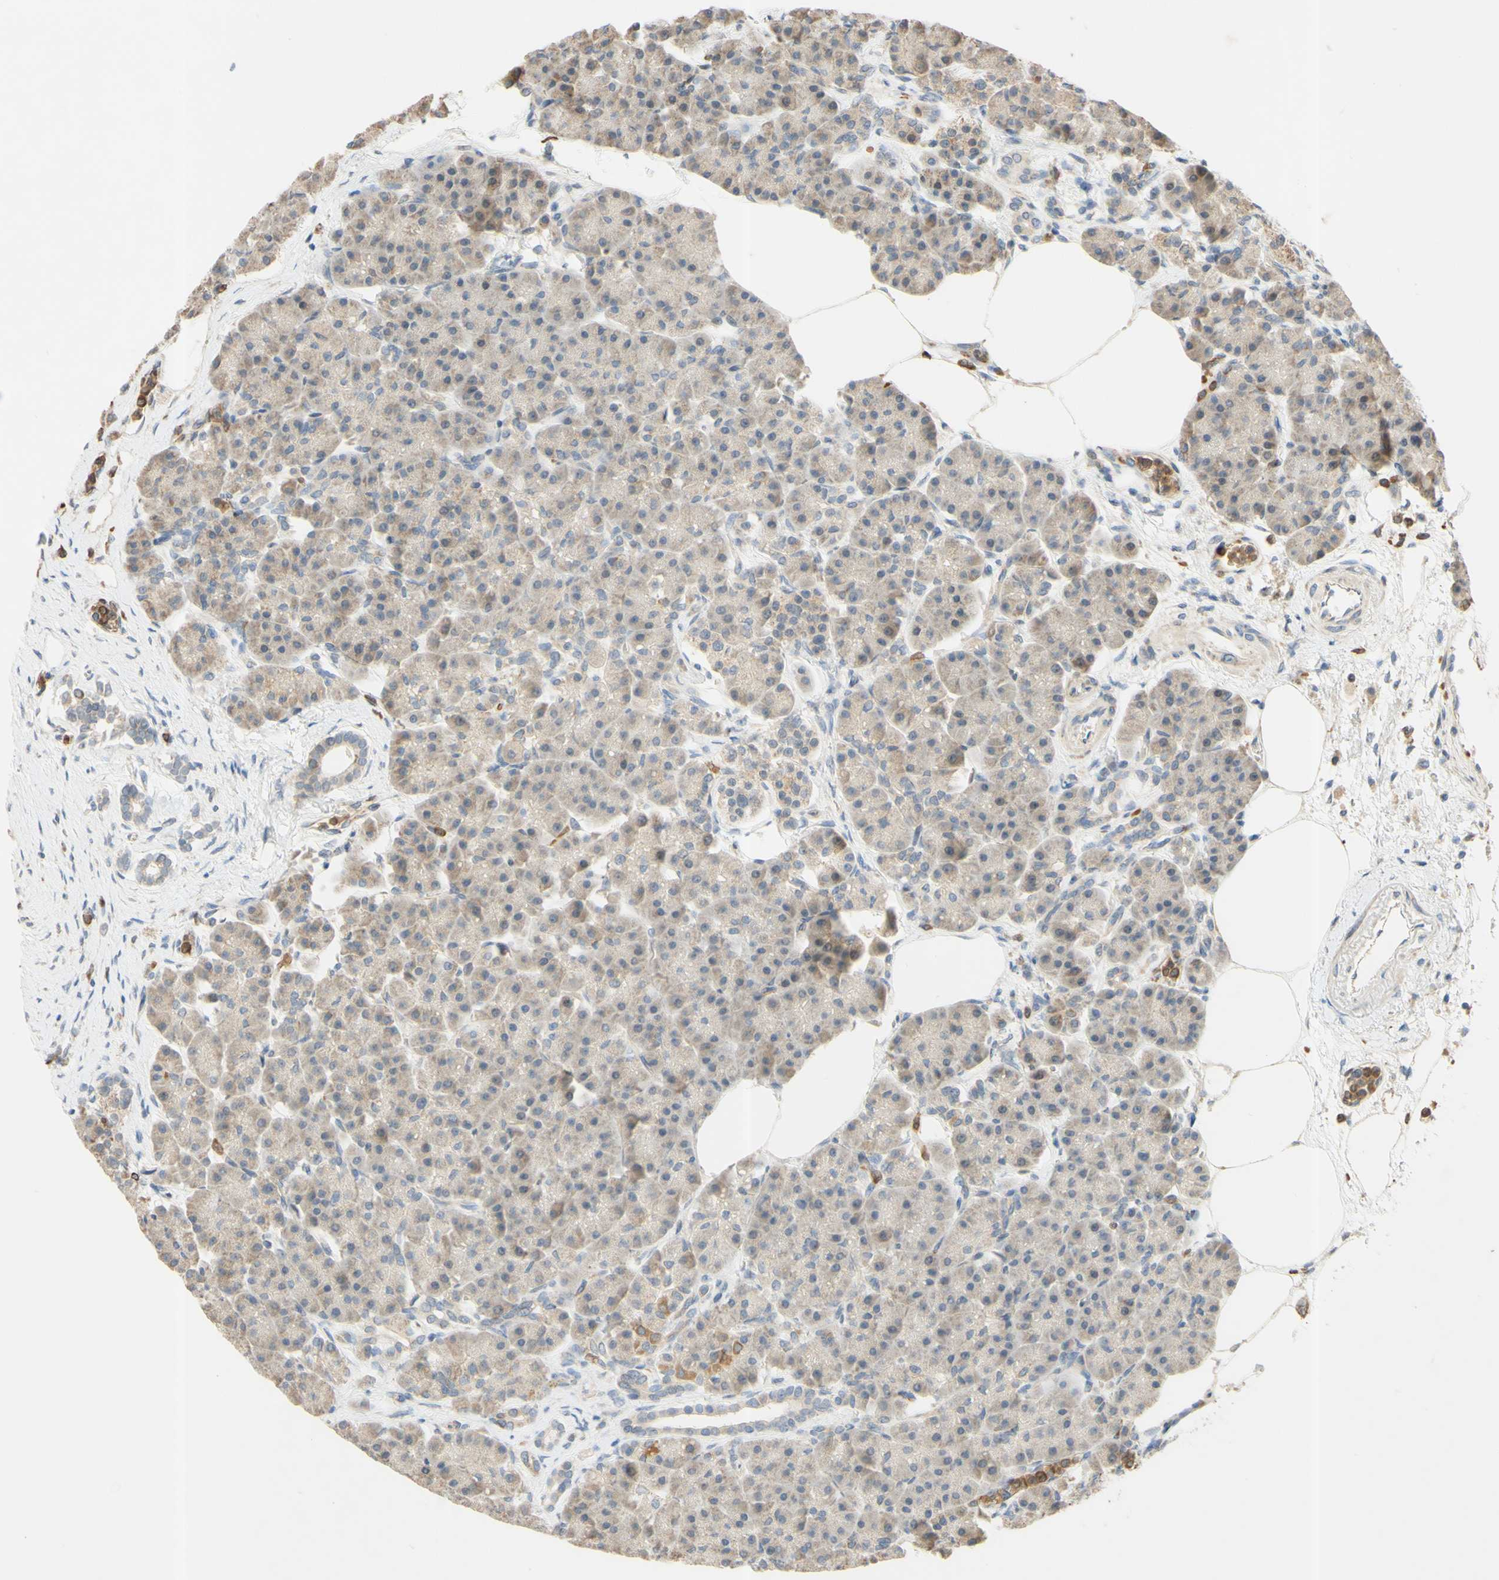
{"staining": {"intensity": "weak", "quantity": ">75%", "location": "cytoplasmic/membranous"}, "tissue": "pancreas", "cell_type": "Exocrine glandular cells", "image_type": "normal", "snomed": [{"axis": "morphology", "description": "Normal tissue, NOS"}, {"axis": "topography", "description": "Pancreas"}], "caption": "Brown immunohistochemical staining in unremarkable pancreas exhibits weak cytoplasmic/membranous staining in about >75% of exocrine glandular cells.", "gene": "GATA1", "patient": {"sex": "female", "age": 70}}